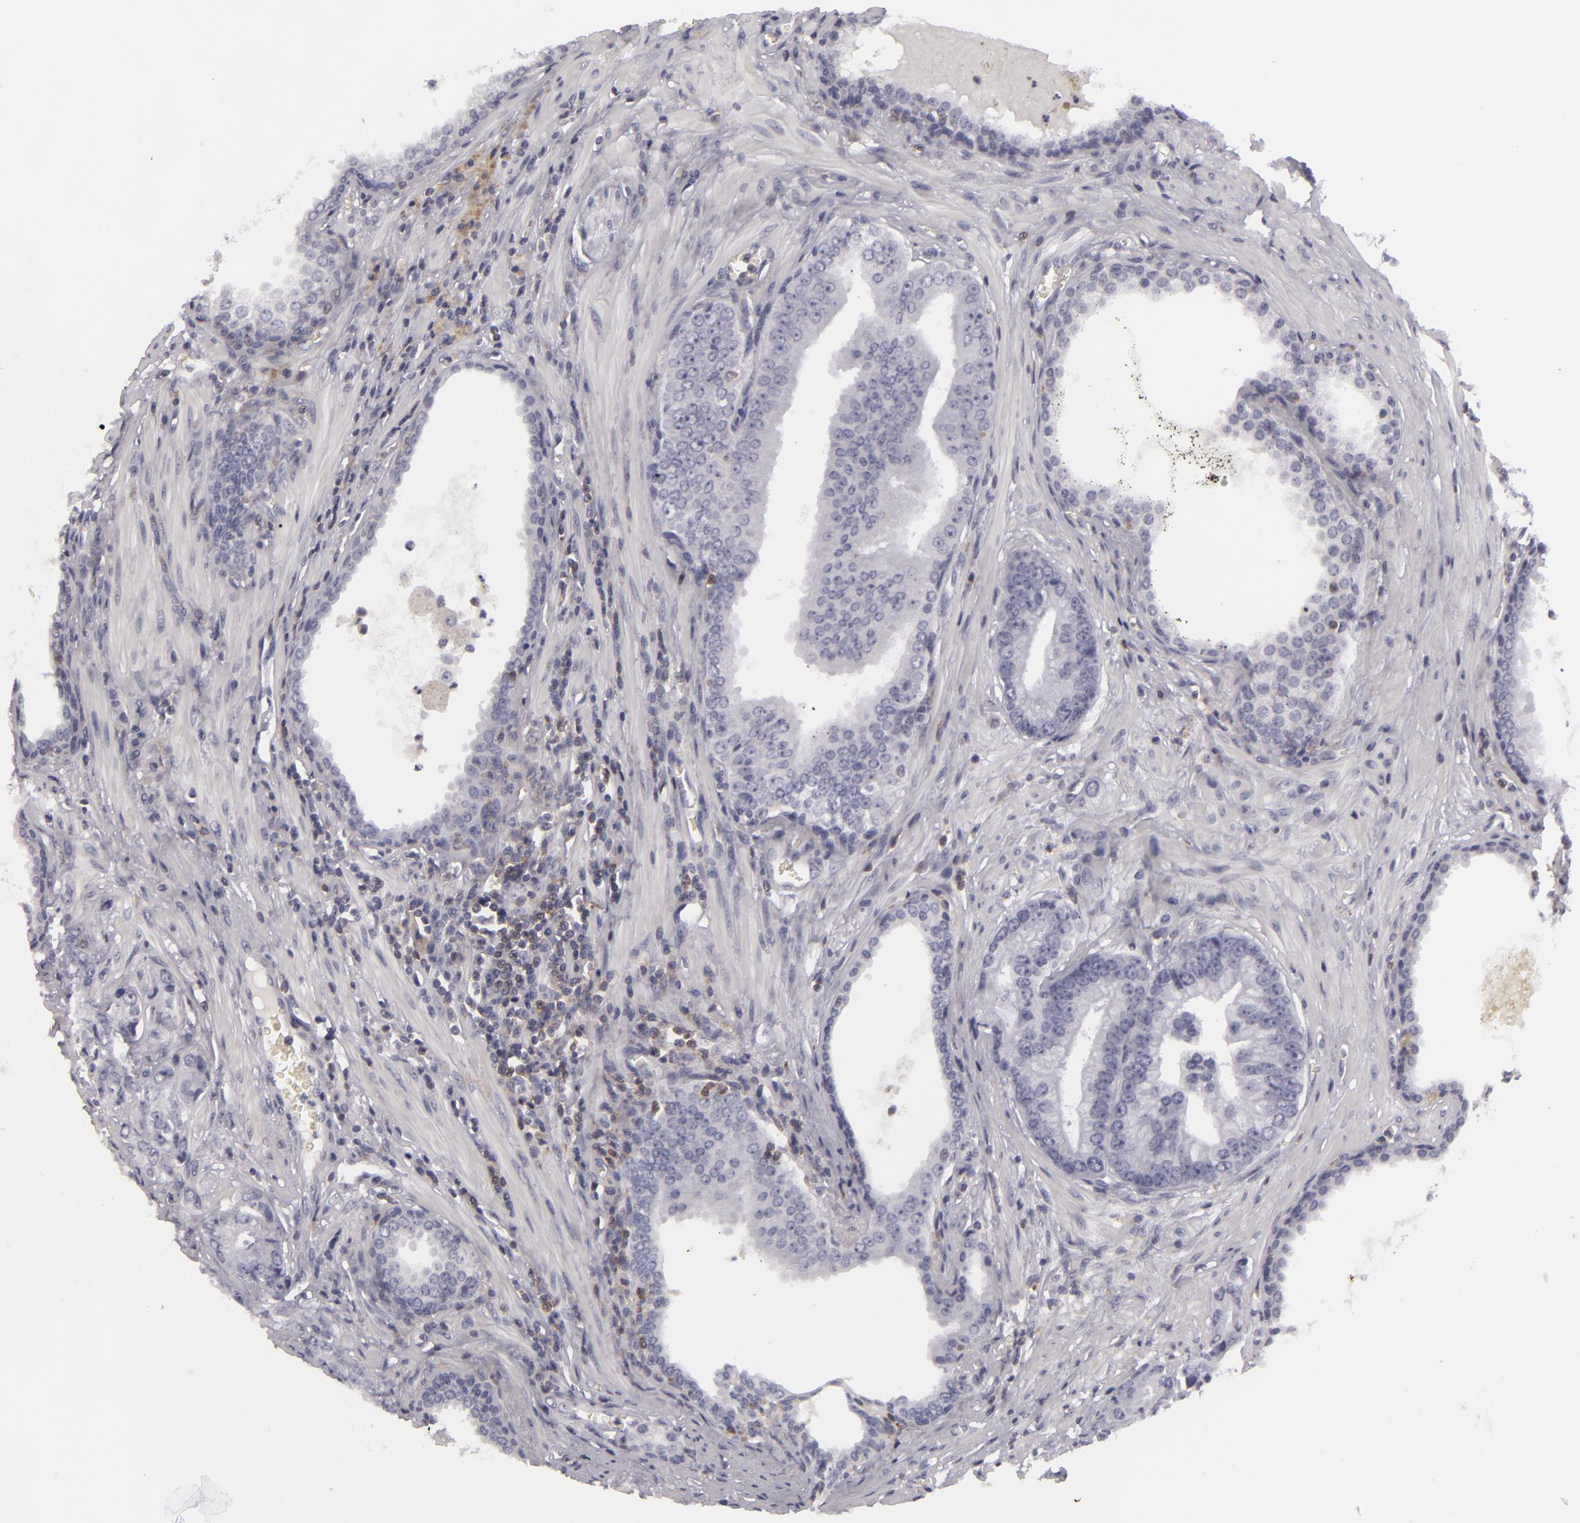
{"staining": {"intensity": "negative", "quantity": "none", "location": "none"}, "tissue": "prostate cancer", "cell_type": "Tumor cells", "image_type": "cancer", "snomed": [{"axis": "morphology", "description": "Adenocarcinoma, Low grade"}, {"axis": "topography", "description": "Prostate"}], "caption": "The micrograph reveals no staining of tumor cells in low-grade adenocarcinoma (prostate).", "gene": "KCNAB2", "patient": {"sex": "male", "age": 65}}